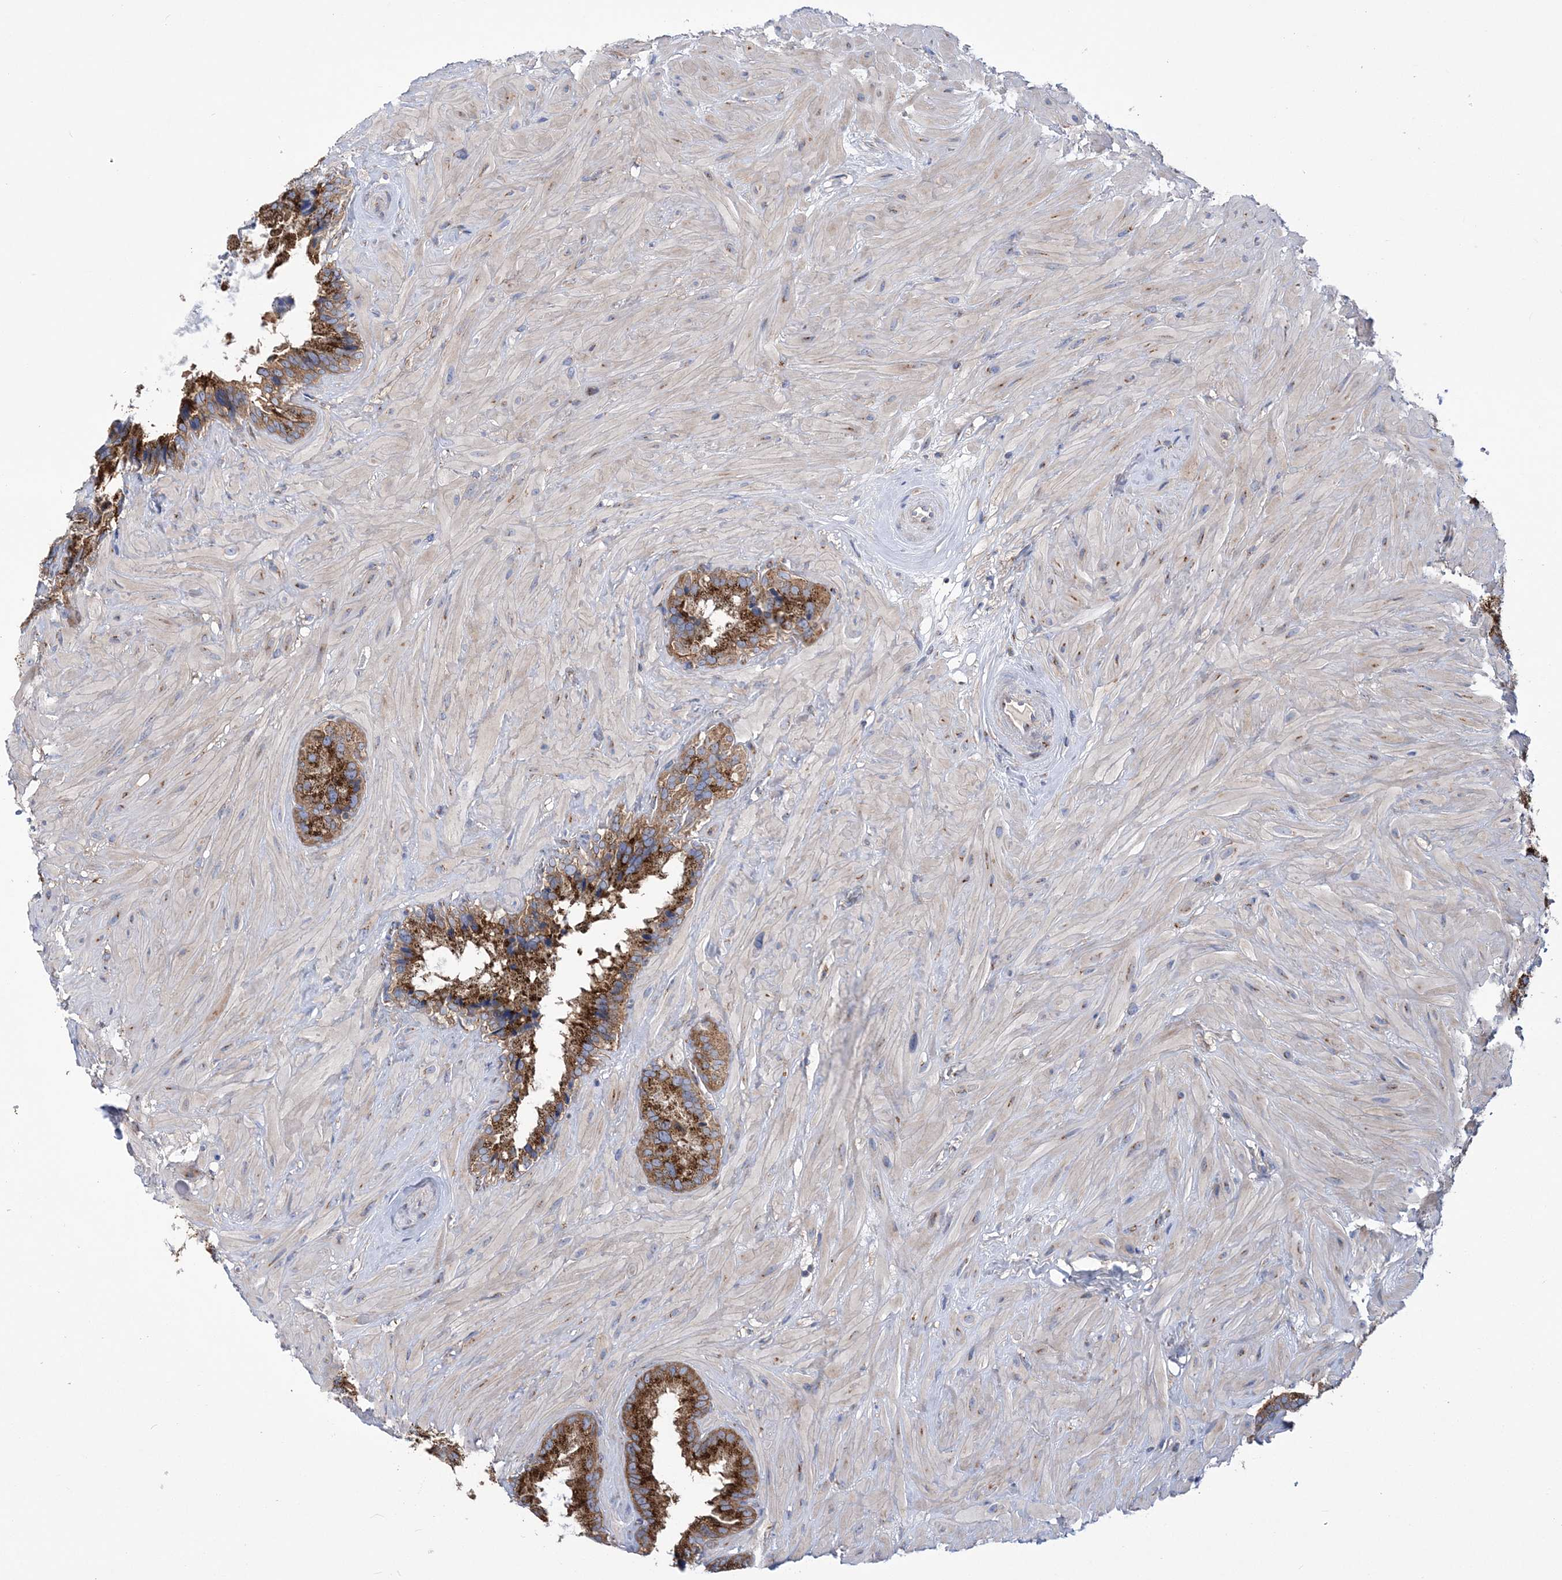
{"staining": {"intensity": "strong", "quantity": ">75%", "location": "cytoplasmic/membranous"}, "tissue": "seminal vesicle", "cell_type": "Glandular cells", "image_type": "normal", "snomed": [{"axis": "morphology", "description": "Normal tissue, NOS"}, {"axis": "topography", "description": "Prostate"}, {"axis": "topography", "description": "Seminal veicle"}], "caption": "The photomicrograph demonstrates staining of unremarkable seminal vesicle, revealing strong cytoplasmic/membranous protein expression (brown color) within glandular cells. Using DAB (brown) and hematoxylin (blue) stains, captured at high magnification using brightfield microscopy.", "gene": "COPB2", "patient": {"sex": "male", "age": 68}}